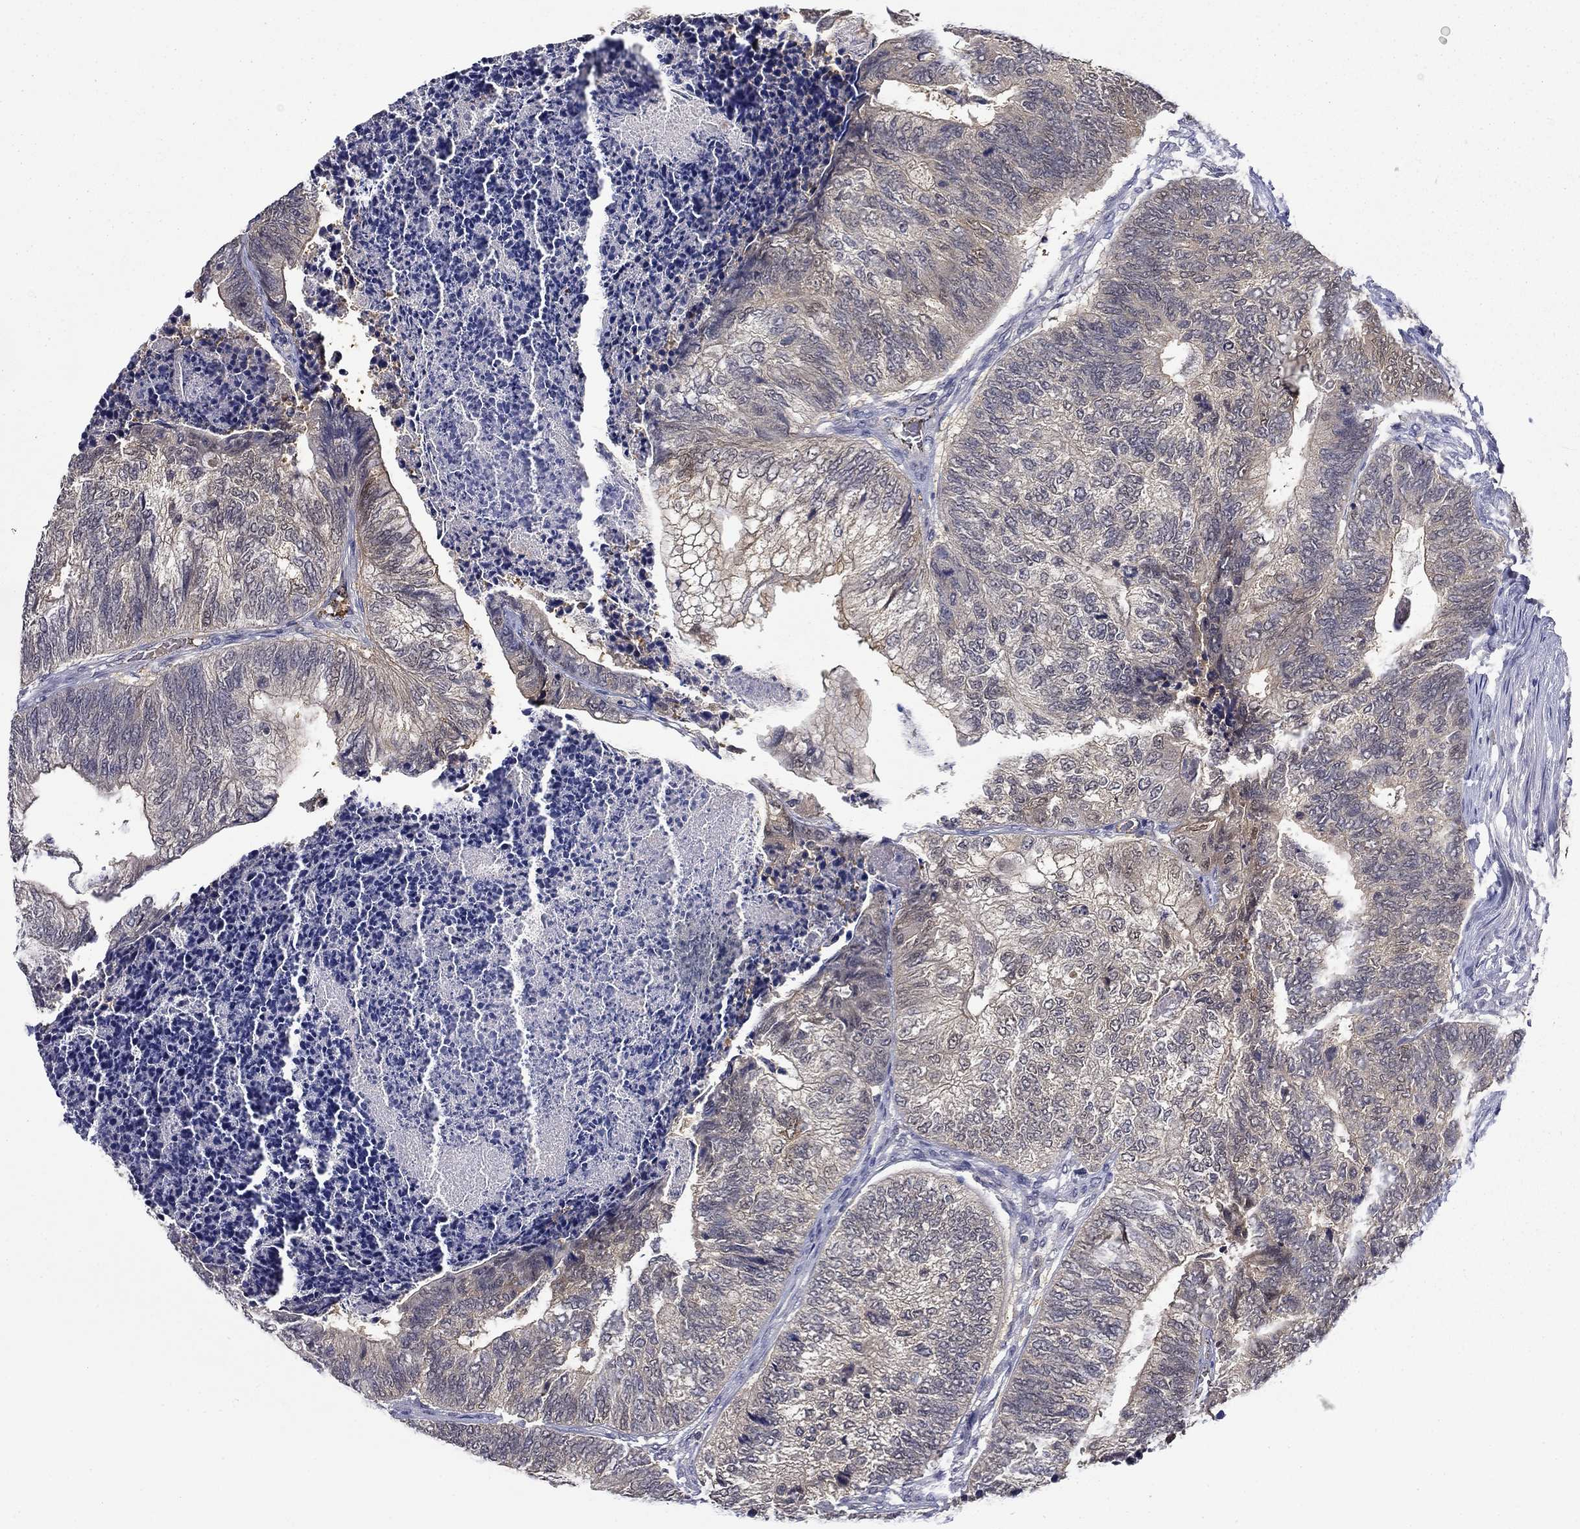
{"staining": {"intensity": "negative", "quantity": "none", "location": "none"}, "tissue": "colorectal cancer", "cell_type": "Tumor cells", "image_type": "cancer", "snomed": [{"axis": "morphology", "description": "Adenocarcinoma, NOS"}, {"axis": "topography", "description": "Colon"}], "caption": "Immunohistochemical staining of adenocarcinoma (colorectal) displays no significant expression in tumor cells.", "gene": "DDTL", "patient": {"sex": "female", "age": 67}}